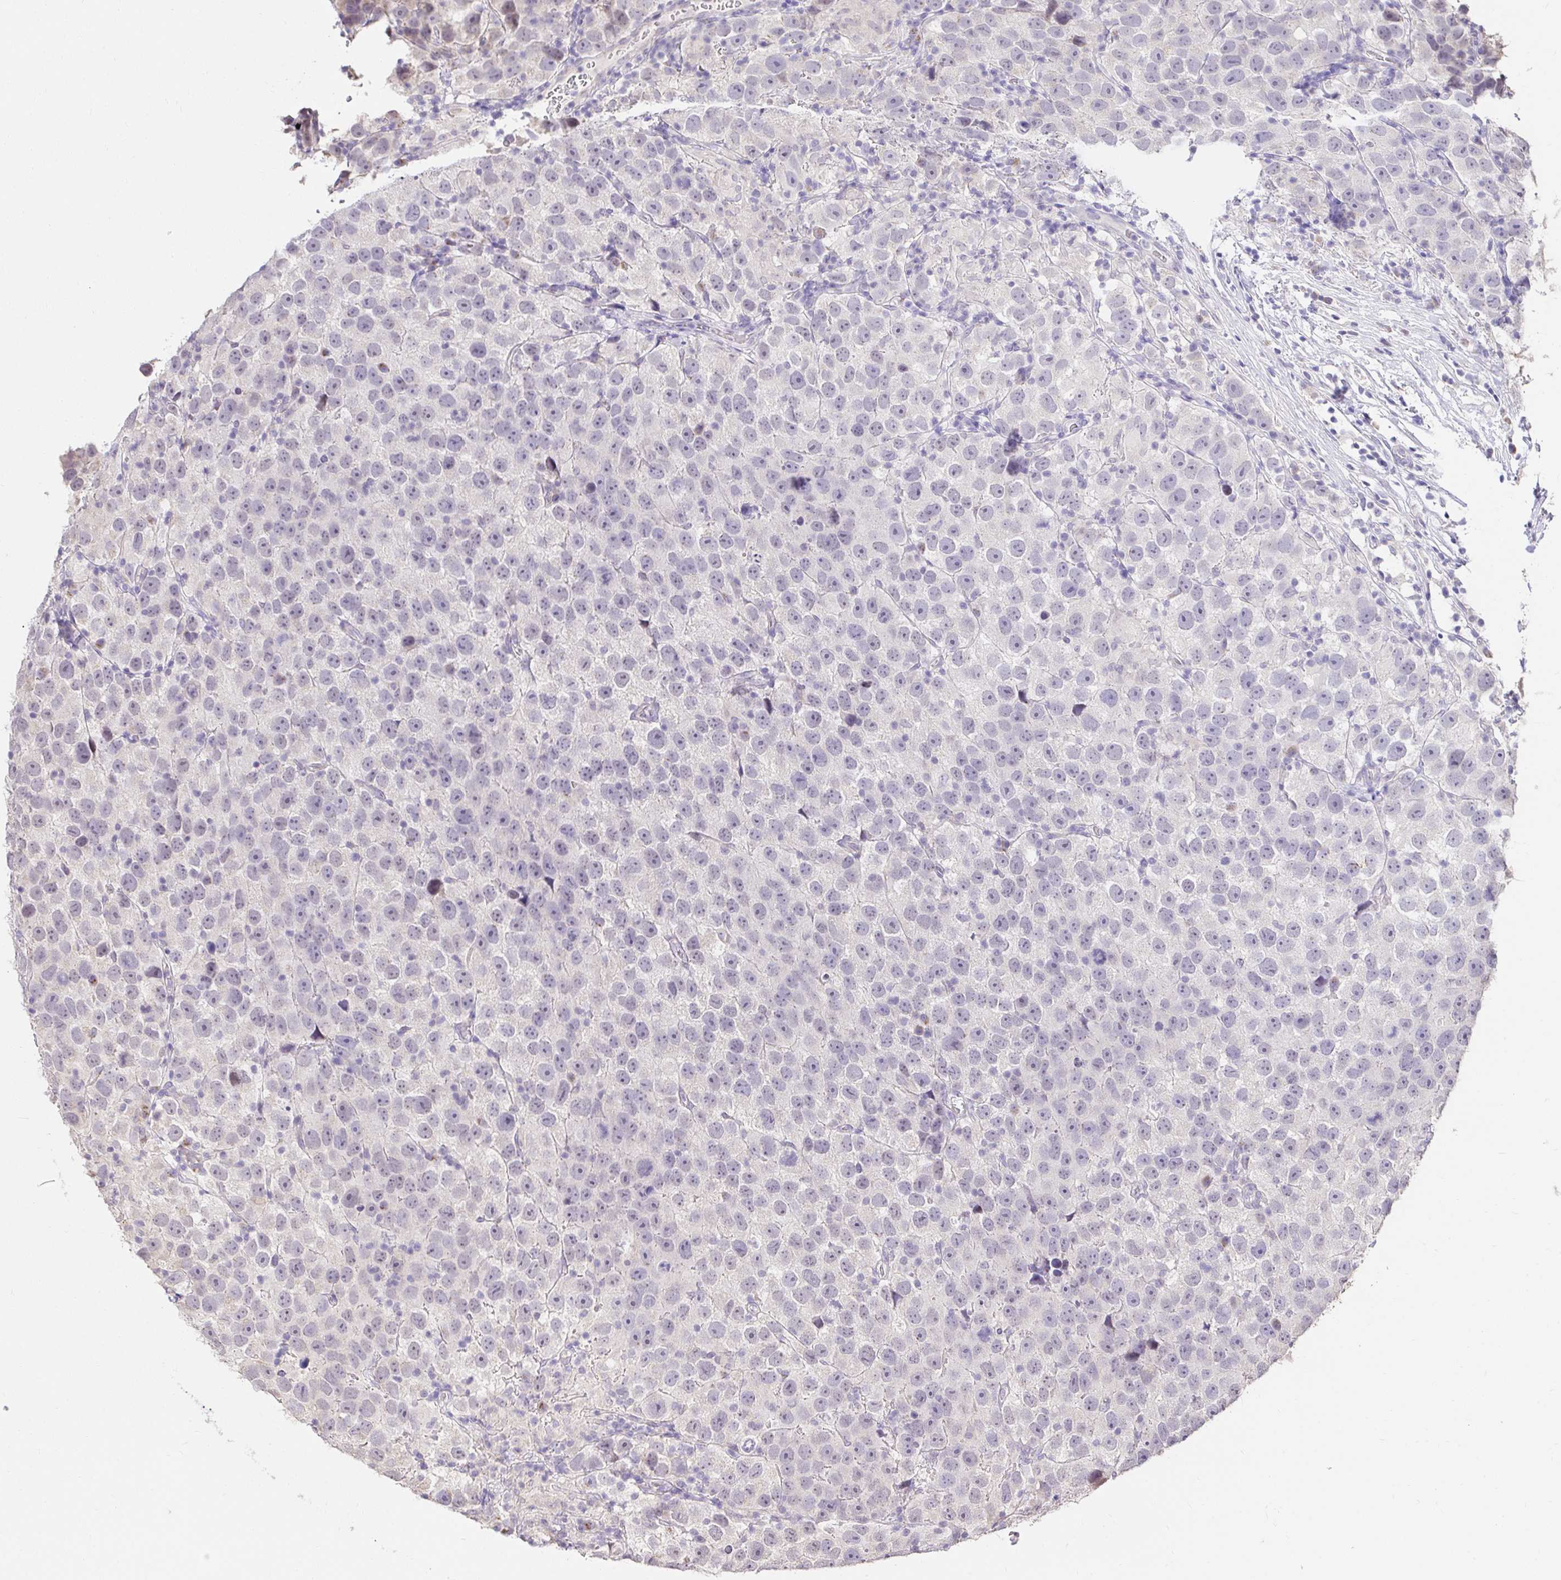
{"staining": {"intensity": "negative", "quantity": "none", "location": "none"}, "tissue": "testis cancer", "cell_type": "Tumor cells", "image_type": "cancer", "snomed": [{"axis": "morphology", "description": "Seminoma, NOS"}, {"axis": "topography", "description": "Testis"}], "caption": "A high-resolution micrograph shows IHC staining of testis cancer, which shows no significant positivity in tumor cells.", "gene": "KIAA1210", "patient": {"sex": "male", "age": 26}}